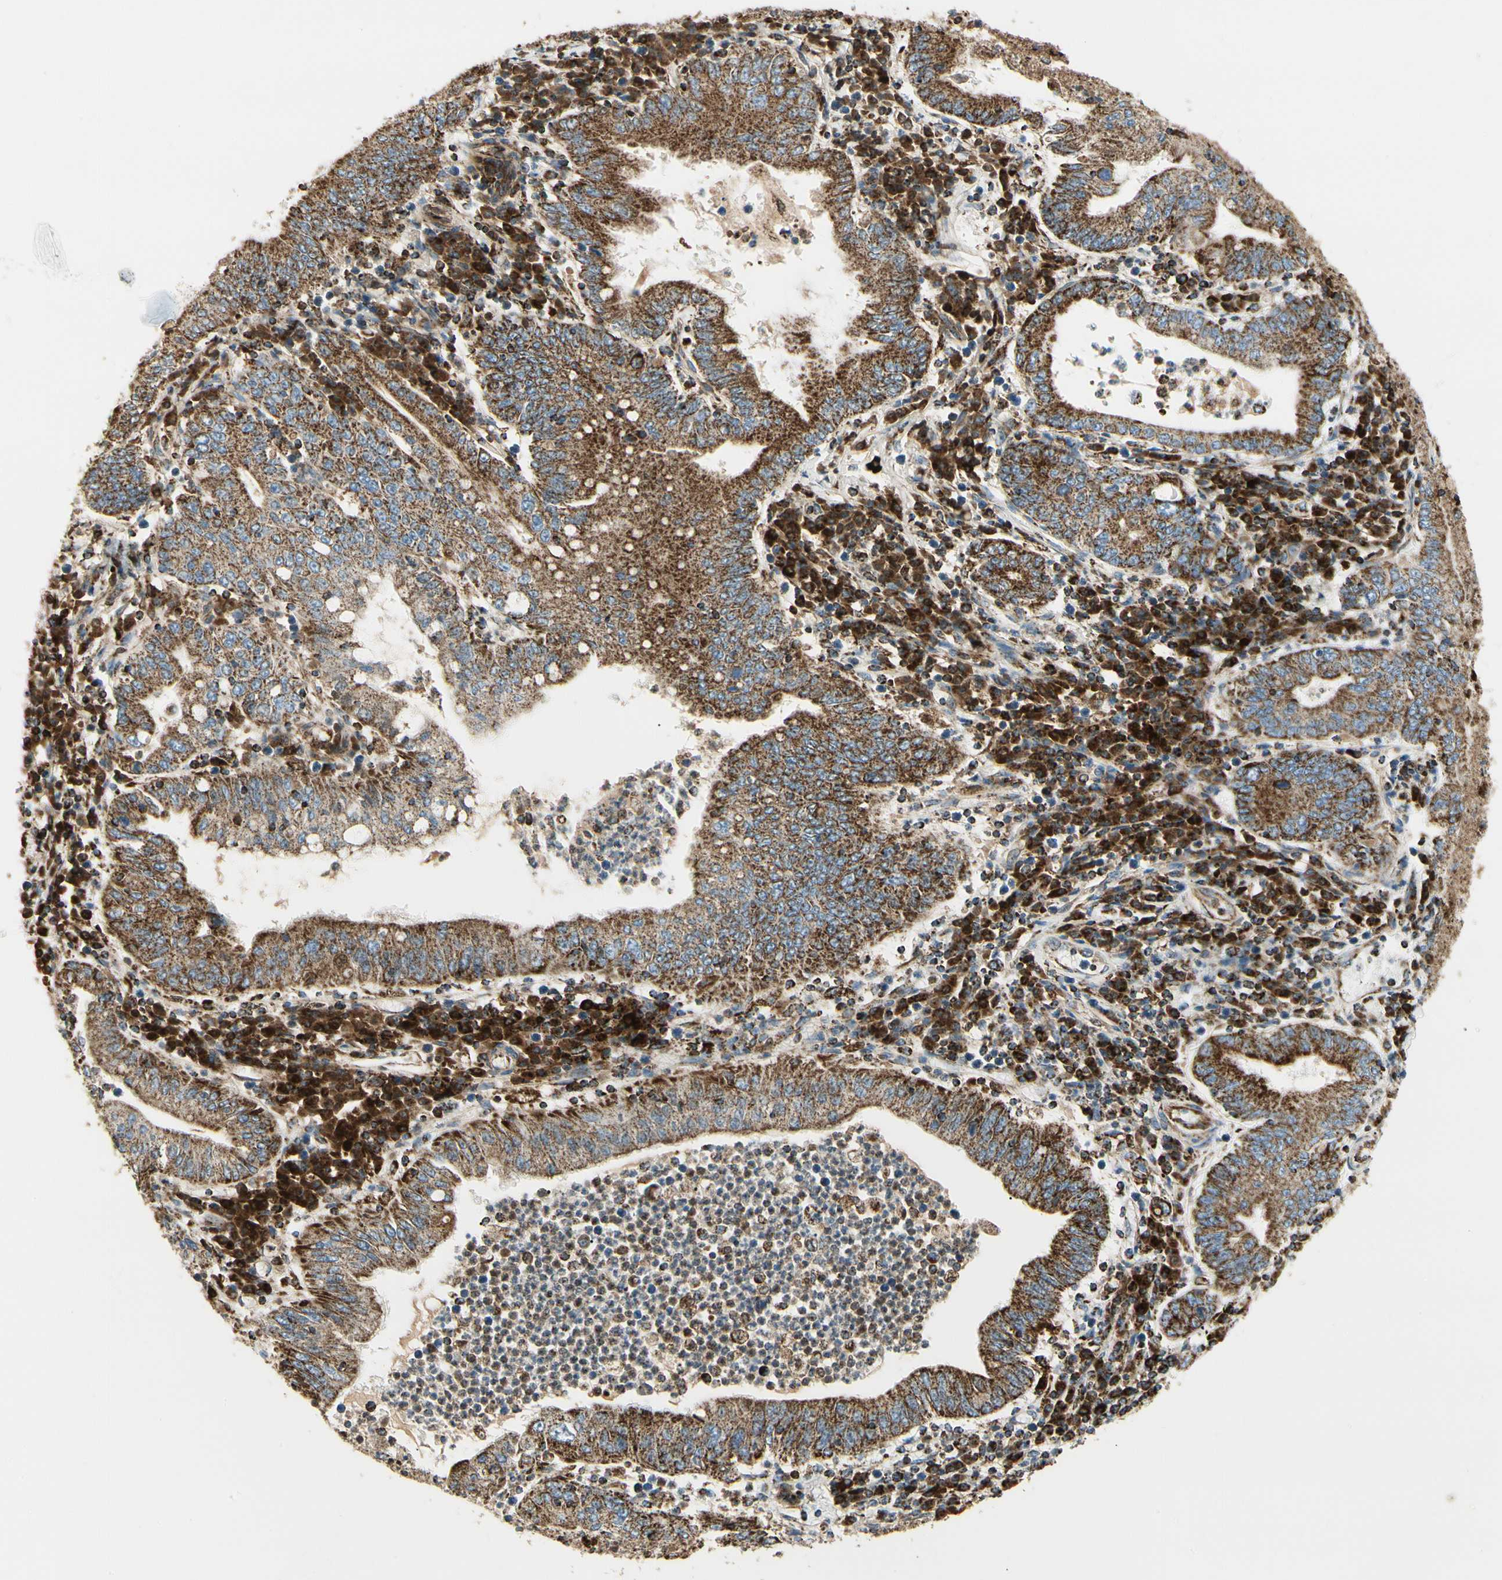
{"staining": {"intensity": "strong", "quantity": ">75%", "location": "cytoplasmic/membranous"}, "tissue": "stomach cancer", "cell_type": "Tumor cells", "image_type": "cancer", "snomed": [{"axis": "morphology", "description": "Normal tissue, NOS"}, {"axis": "morphology", "description": "Adenocarcinoma, NOS"}, {"axis": "topography", "description": "Esophagus"}, {"axis": "topography", "description": "Stomach, upper"}, {"axis": "topography", "description": "Peripheral nerve tissue"}], "caption": "Strong cytoplasmic/membranous protein positivity is identified in about >75% of tumor cells in stomach adenocarcinoma.", "gene": "ME2", "patient": {"sex": "male", "age": 62}}